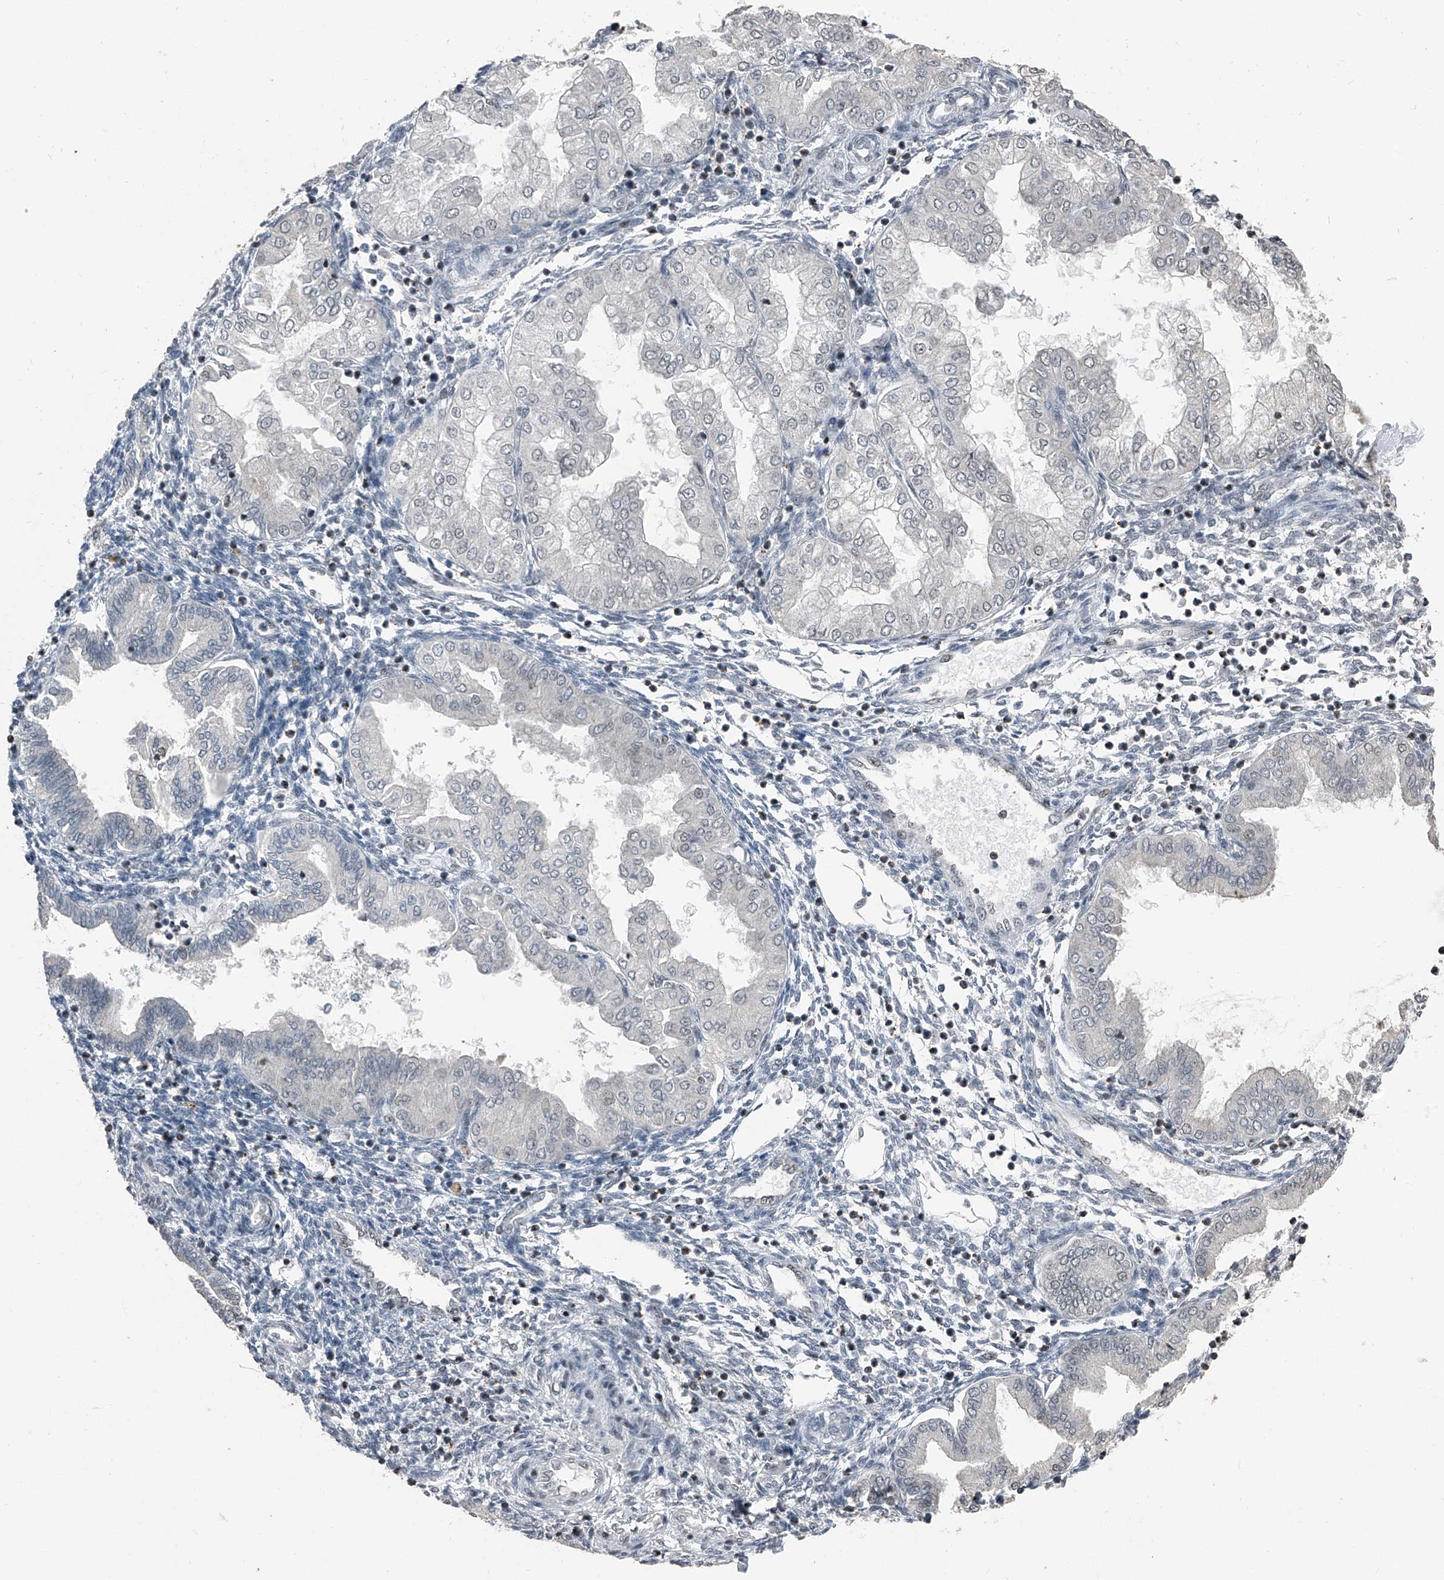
{"staining": {"intensity": "weak", "quantity": "25%-75%", "location": "nuclear"}, "tissue": "endometrium", "cell_type": "Cells in endometrial stroma", "image_type": "normal", "snomed": [{"axis": "morphology", "description": "Normal tissue, NOS"}, {"axis": "topography", "description": "Endometrium"}], "caption": "High-magnification brightfield microscopy of normal endometrium stained with DAB (brown) and counterstained with hematoxylin (blue). cells in endometrial stroma exhibit weak nuclear positivity is present in about25%-75% of cells. The protein of interest is stained brown, and the nuclei are stained in blue (DAB IHC with brightfield microscopy, high magnification).", "gene": "TCOF1", "patient": {"sex": "female", "age": 53}}